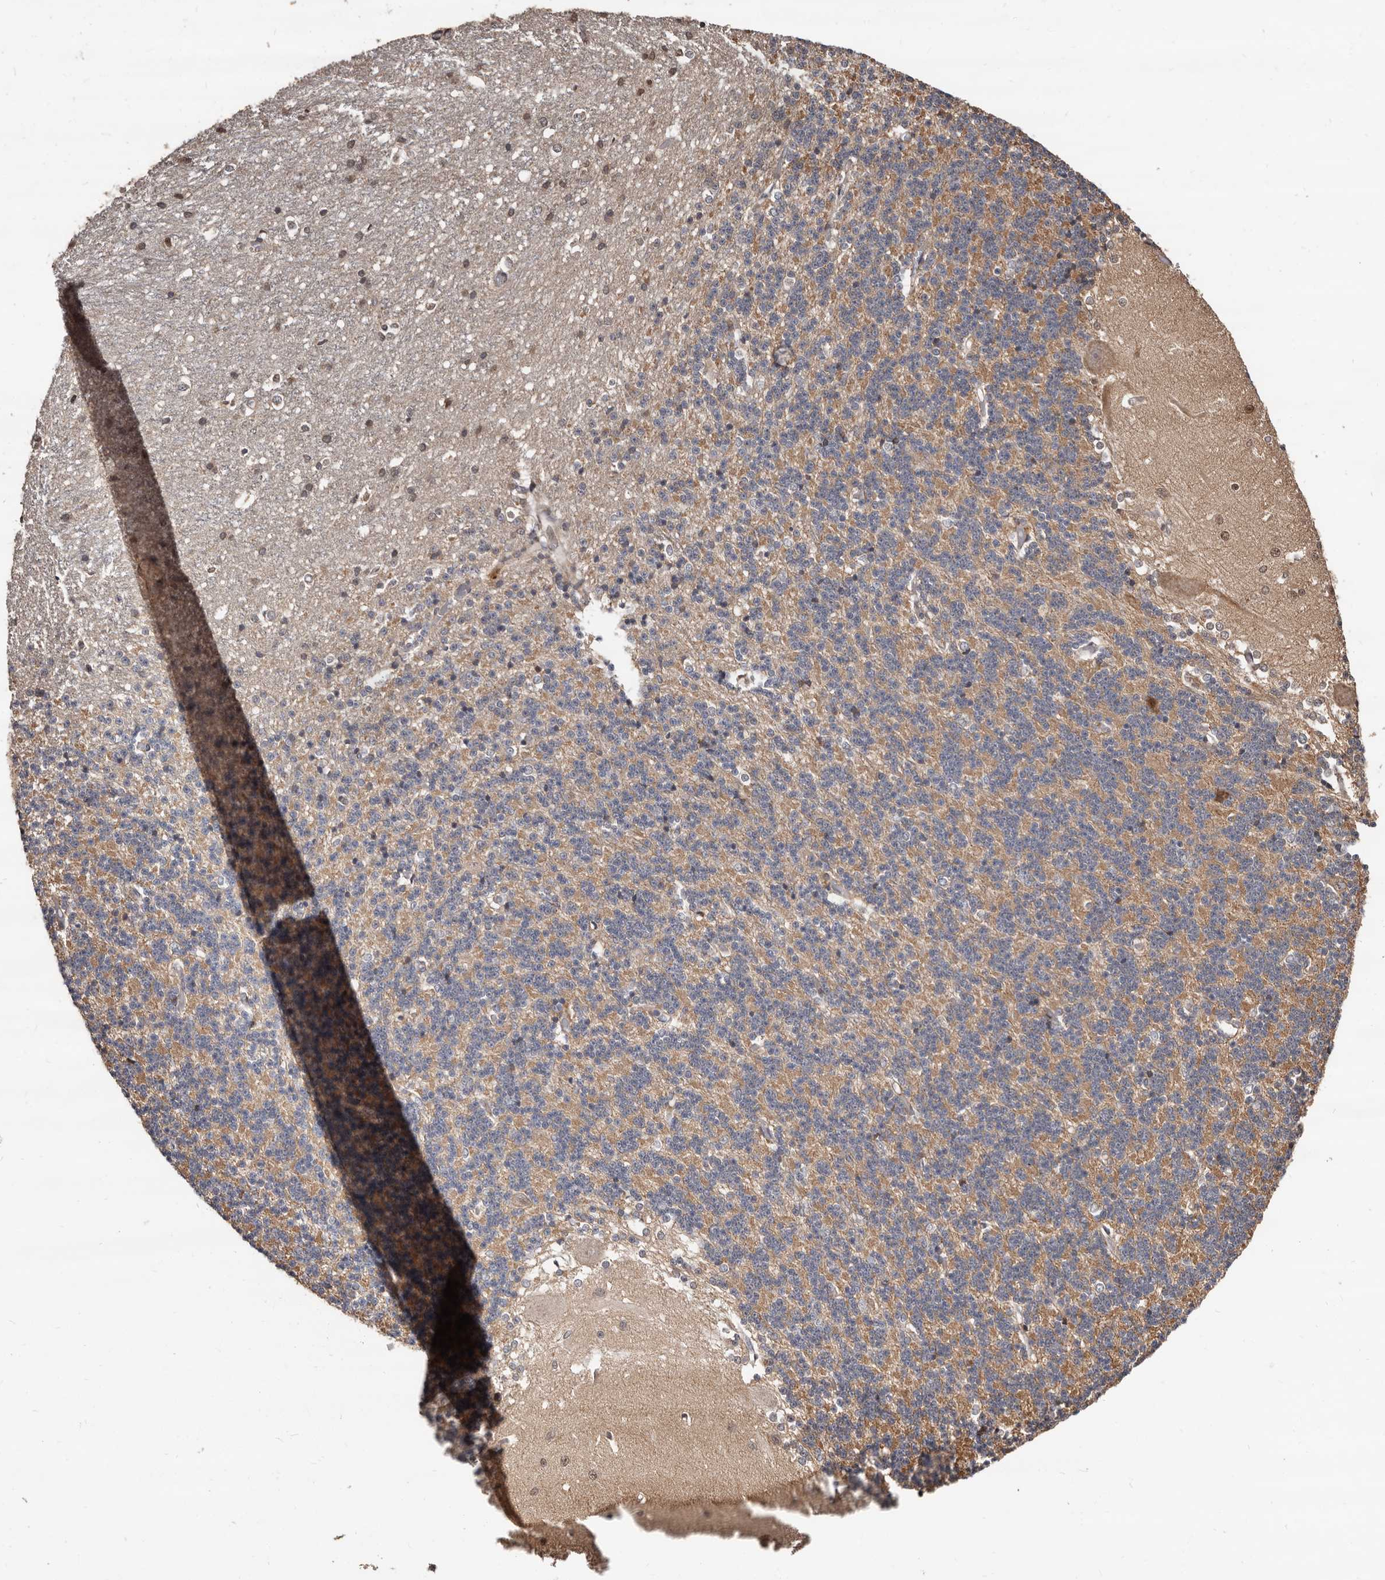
{"staining": {"intensity": "weak", "quantity": "<25%", "location": "cytoplasmic/membranous"}, "tissue": "cerebellum", "cell_type": "Cells in granular layer", "image_type": "normal", "snomed": [{"axis": "morphology", "description": "Normal tissue, NOS"}, {"axis": "topography", "description": "Cerebellum"}], "caption": "This is an immunohistochemistry (IHC) histopathology image of normal human cerebellum. There is no expression in cells in granular layer.", "gene": "WEE2", "patient": {"sex": "male", "age": 37}}